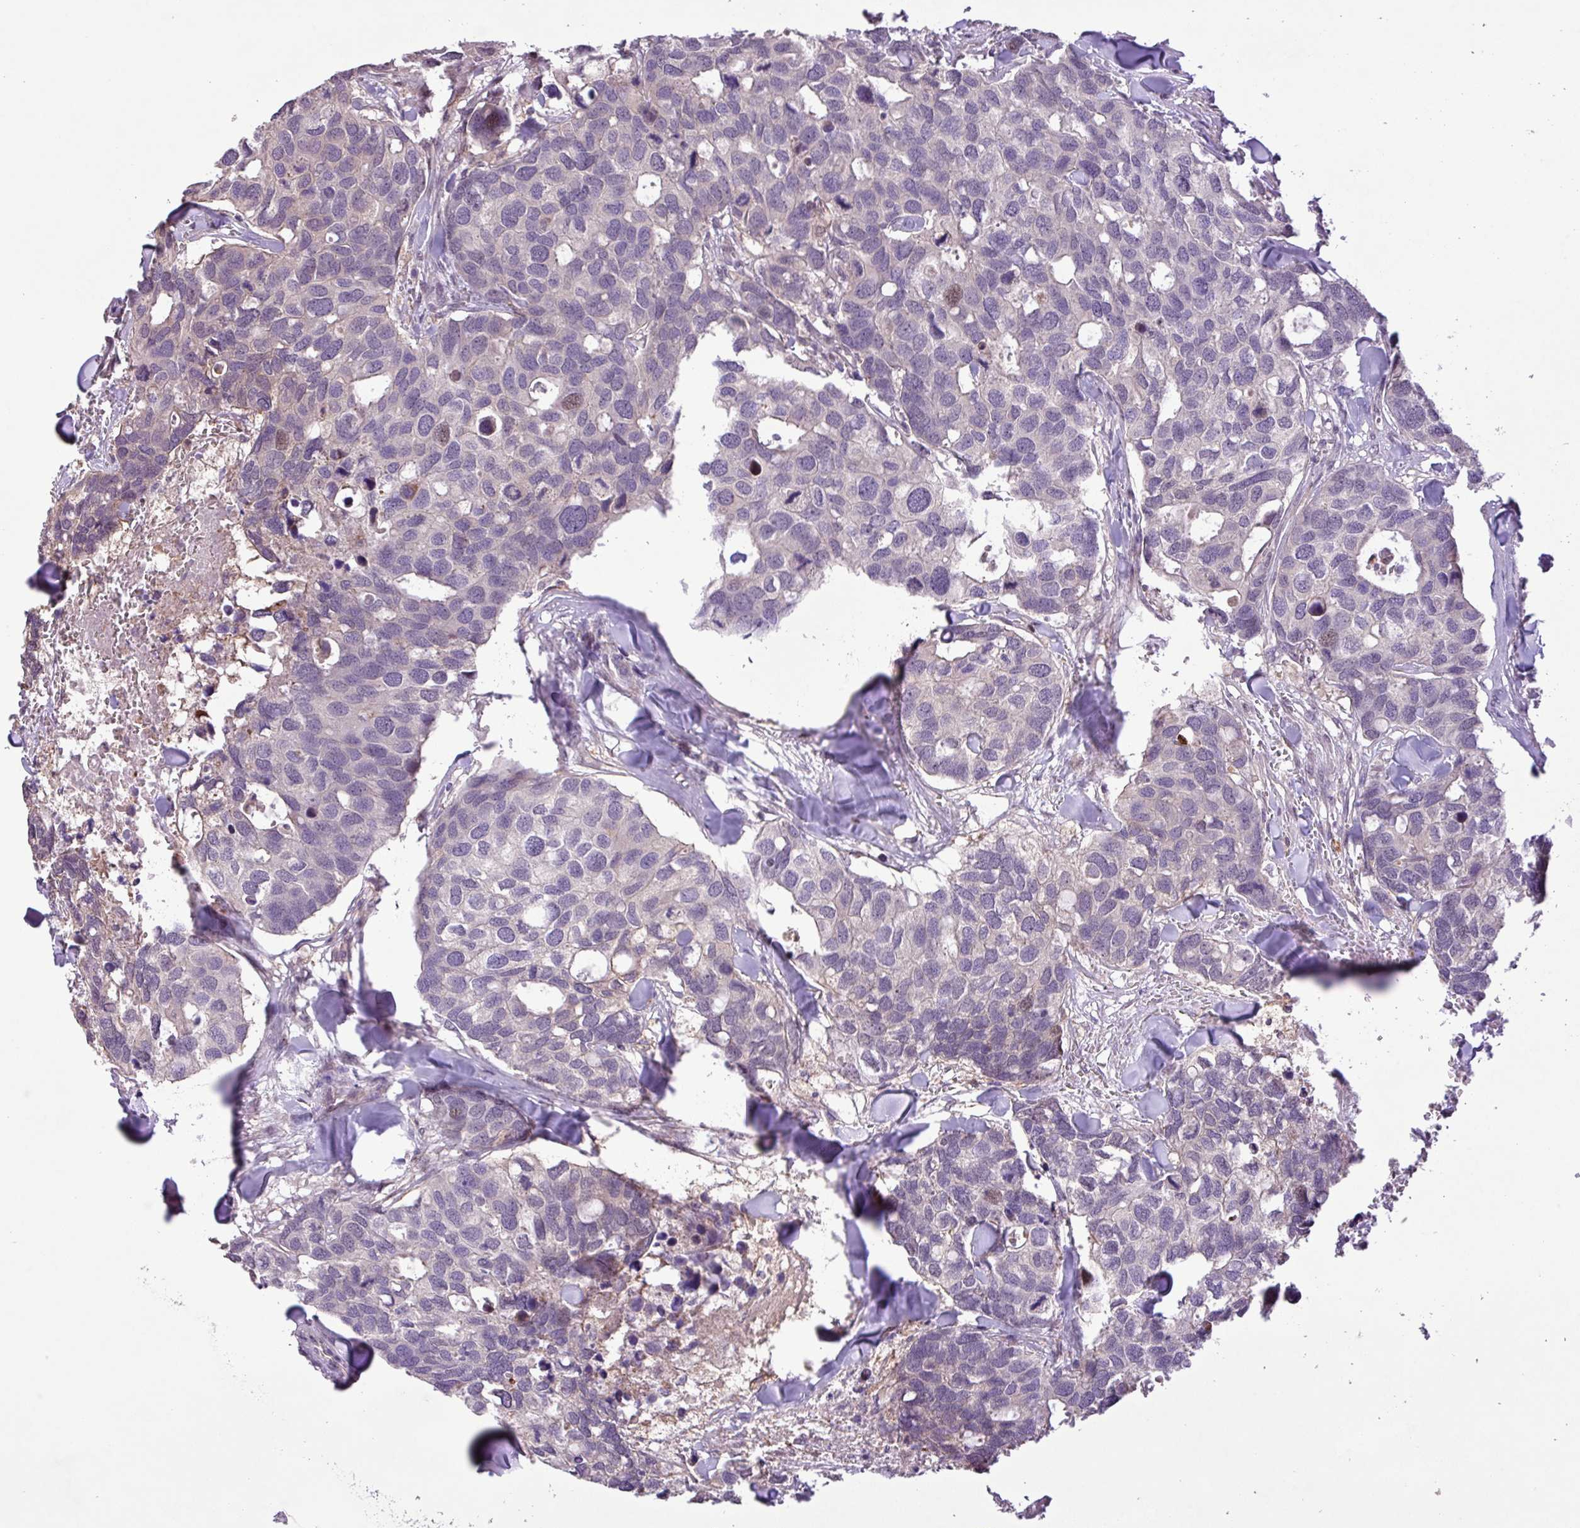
{"staining": {"intensity": "weak", "quantity": "<25%", "location": "nuclear"}, "tissue": "breast cancer", "cell_type": "Tumor cells", "image_type": "cancer", "snomed": [{"axis": "morphology", "description": "Duct carcinoma"}, {"axis": "topography", "description": "Breast"}], "caption": "IHC of breast cancer (intraductal carcinoma) exhibits no staining in tumor cells. (Brightfield microscopy of DAB (3,3'-diaminobenzidine) immunohistochemistry (IHC) at high magnification).", "gene": "RPP25L", "patient": {"sex": "female", "age": 83}}